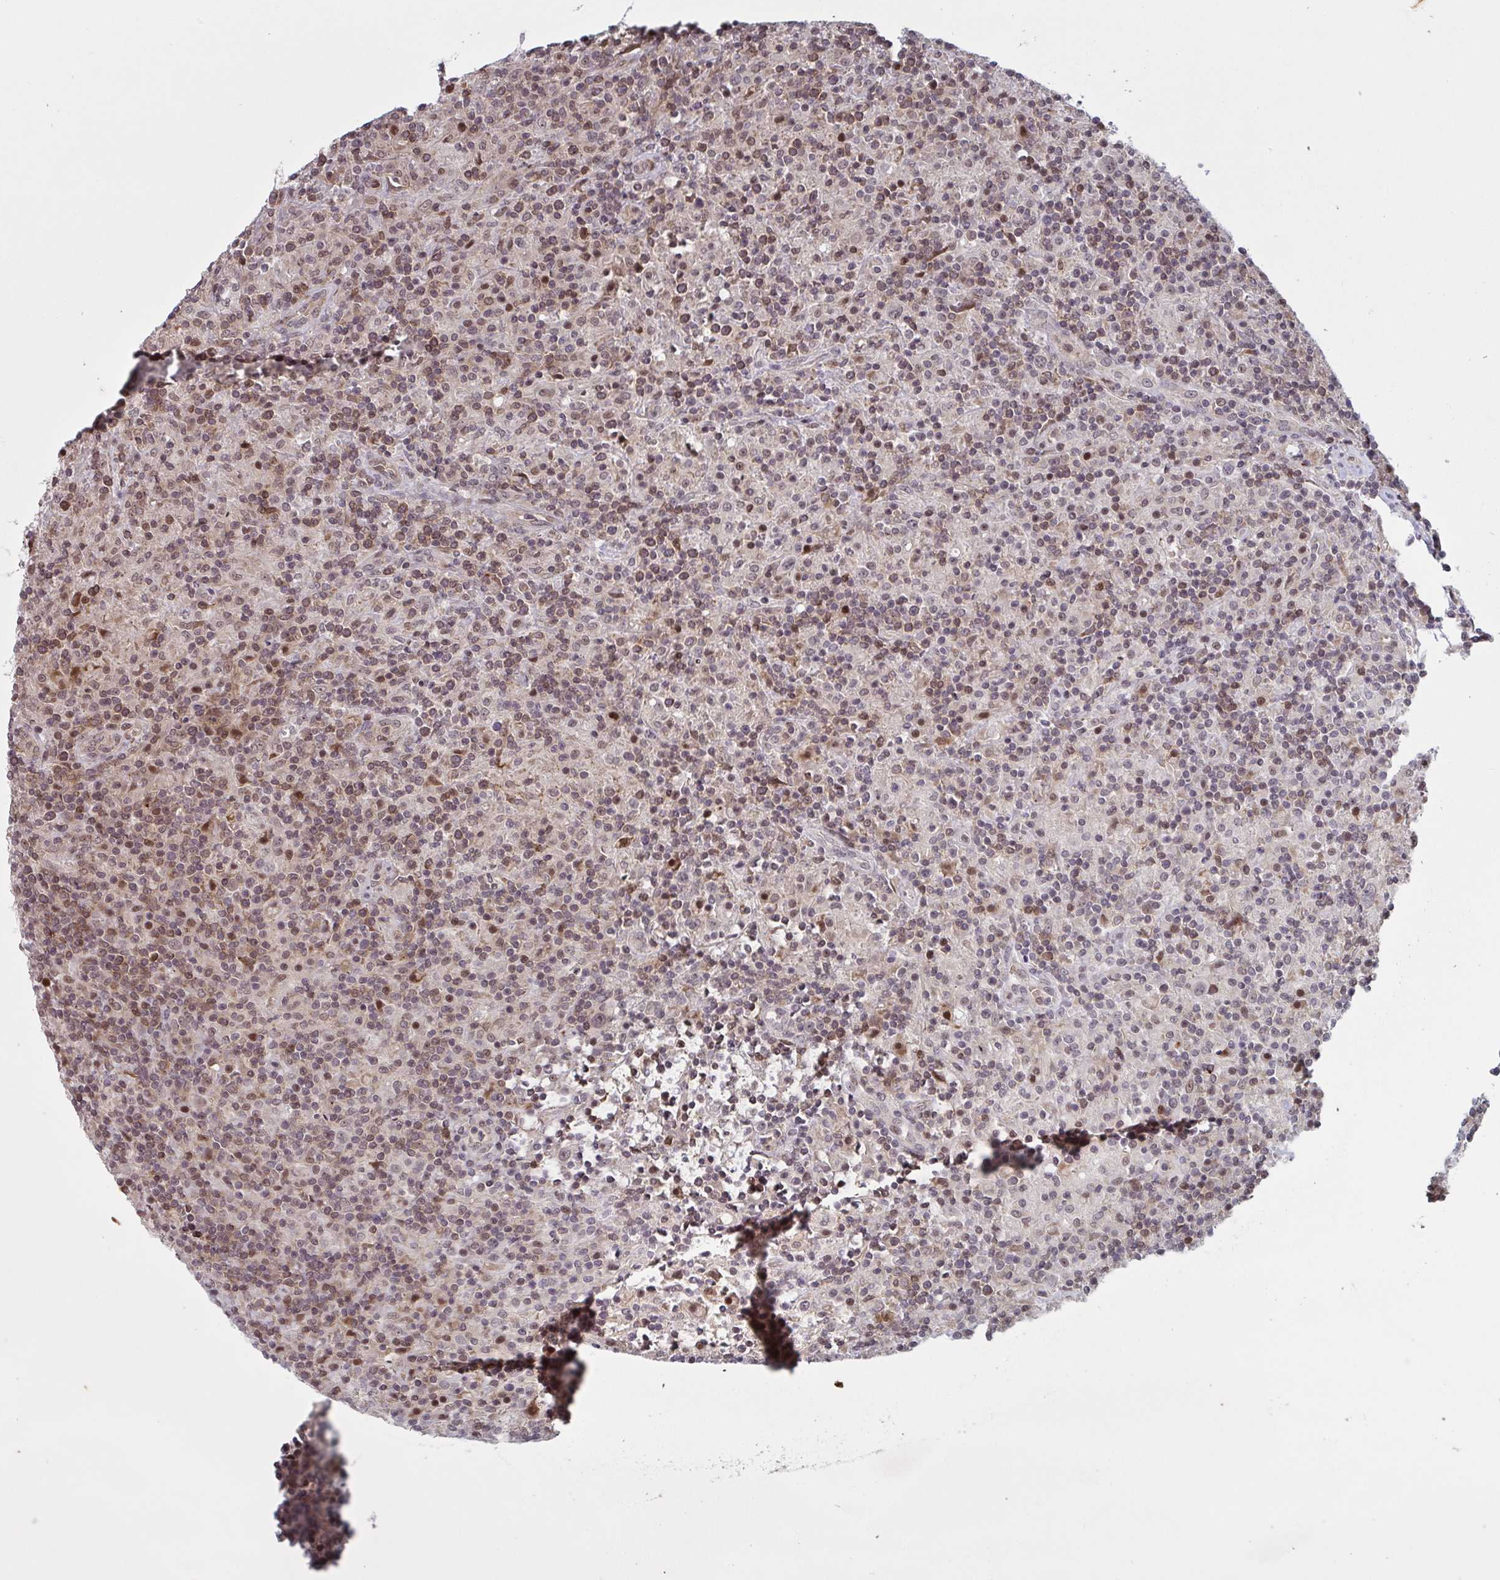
{"staining": {"intensity": "weak", "quantity": "<25%", "location": "nuclear"}, "tissue": "lymphoma", "cell_type": "Tumor cells", "image_type": "cancer", "snomed": [{"axis": "morphology", "description": "Hodgkin's disease, NOS"}, {"axis": "topography", "description": "Lymph node"}], "caption": "Hodgkin's disease stained for a protein using immunohistochemistry (IHC) demonstrates no positivity tumor cells.", "gene": "NLRP13", "patient": {"sex": "male", "age": 70}}